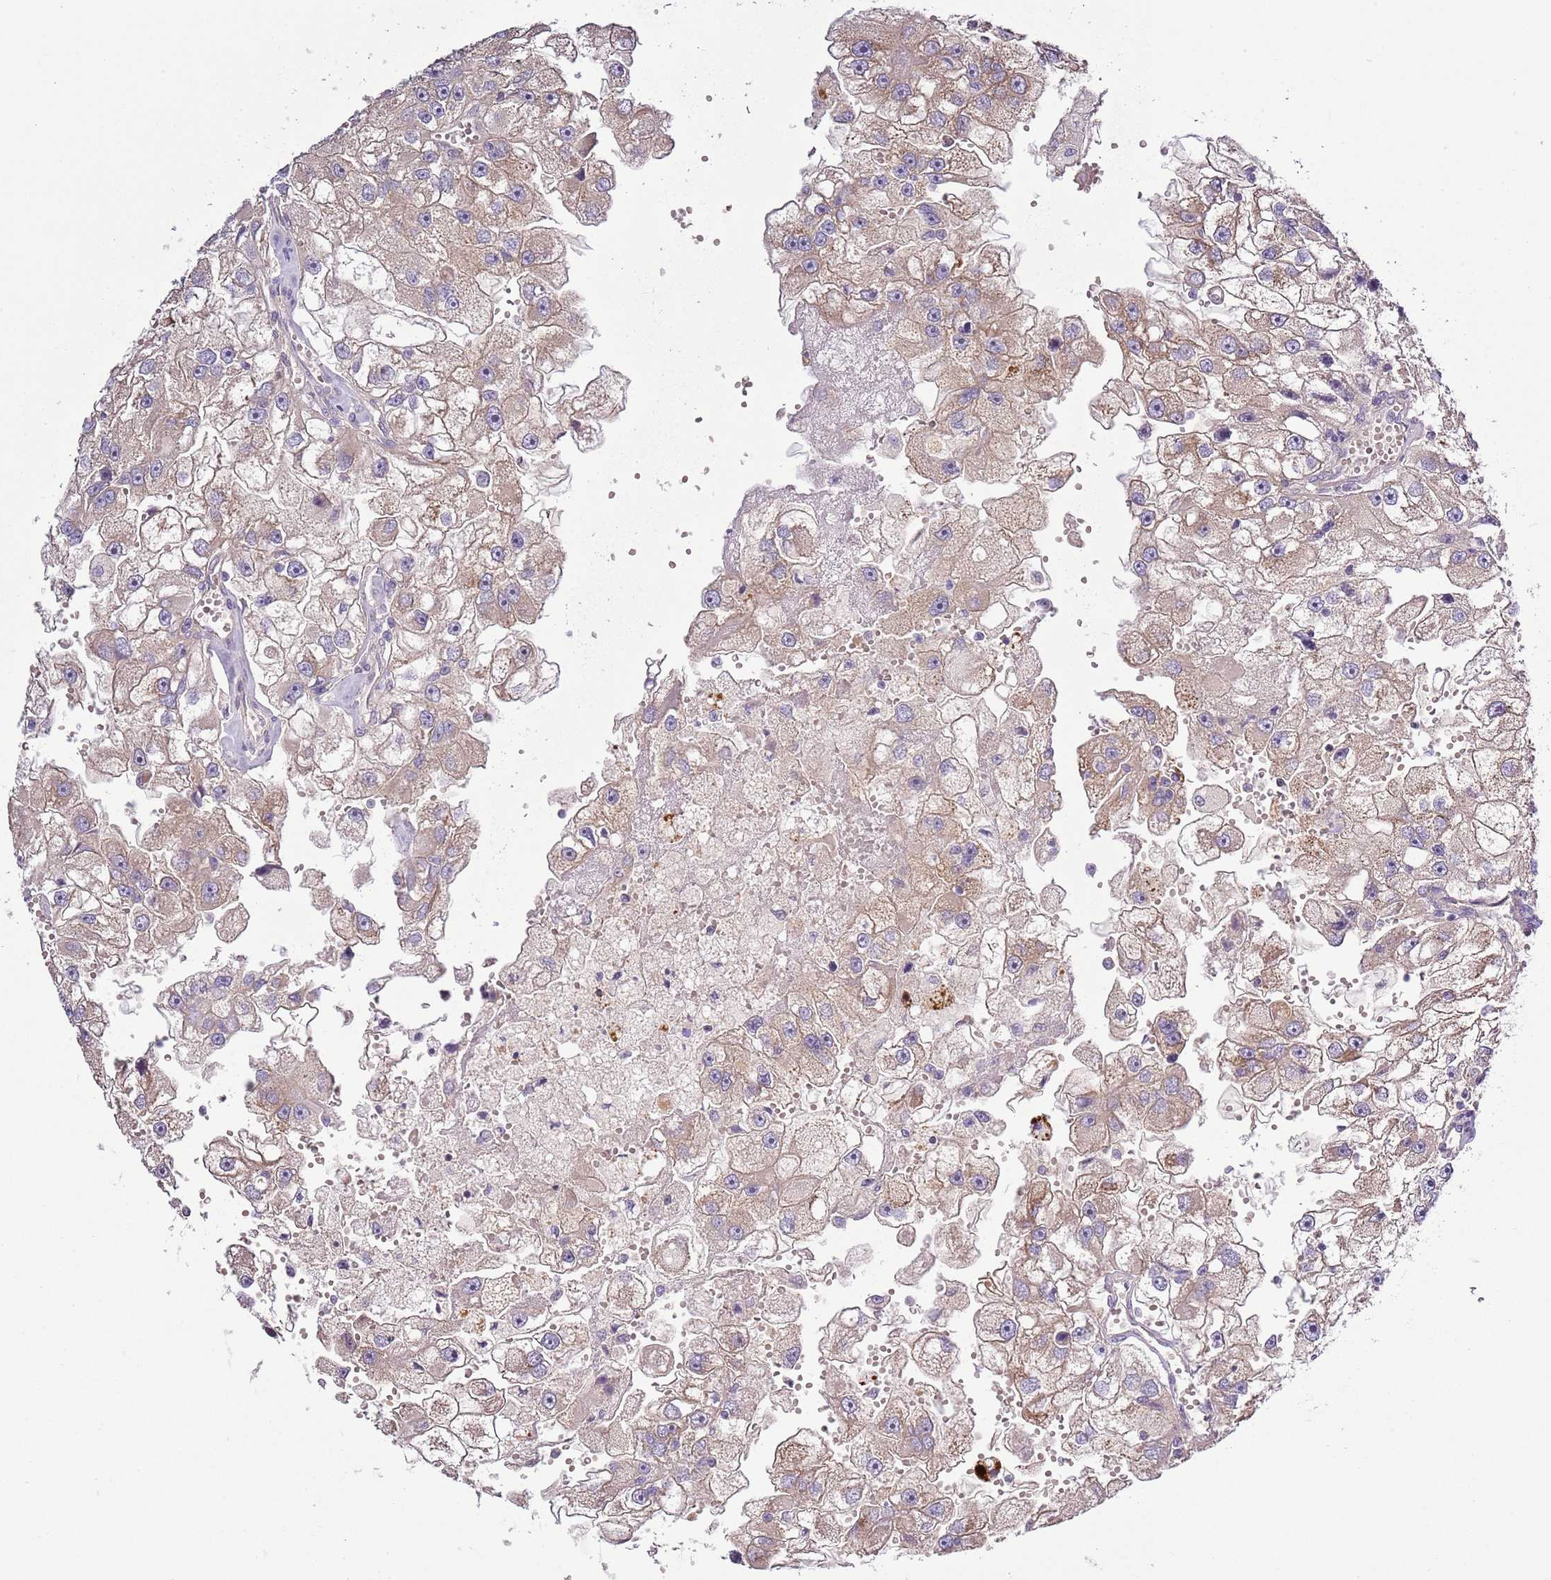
{"staining": {"intensity": "weak", "quantity": "25%-75%", "location": "cytoplasmic/membranous"}, "tissue": "renal cancer", "cell_type": "Tumor cells", "image_type": "cancer", "snomed": [{"axis": "morphology", "description": "Adenocarcinoma, NOS"}, {"axis": "topography", "description": "Kidney"}], "caption": "The immunohistochemical stain highlights weak cytoplasmic/membranous staining in tumor cells of renal cancer (adenocarcinoma) tissue.", "gene": "GNL1", "patient": {"sex": "male", "age": 63}}